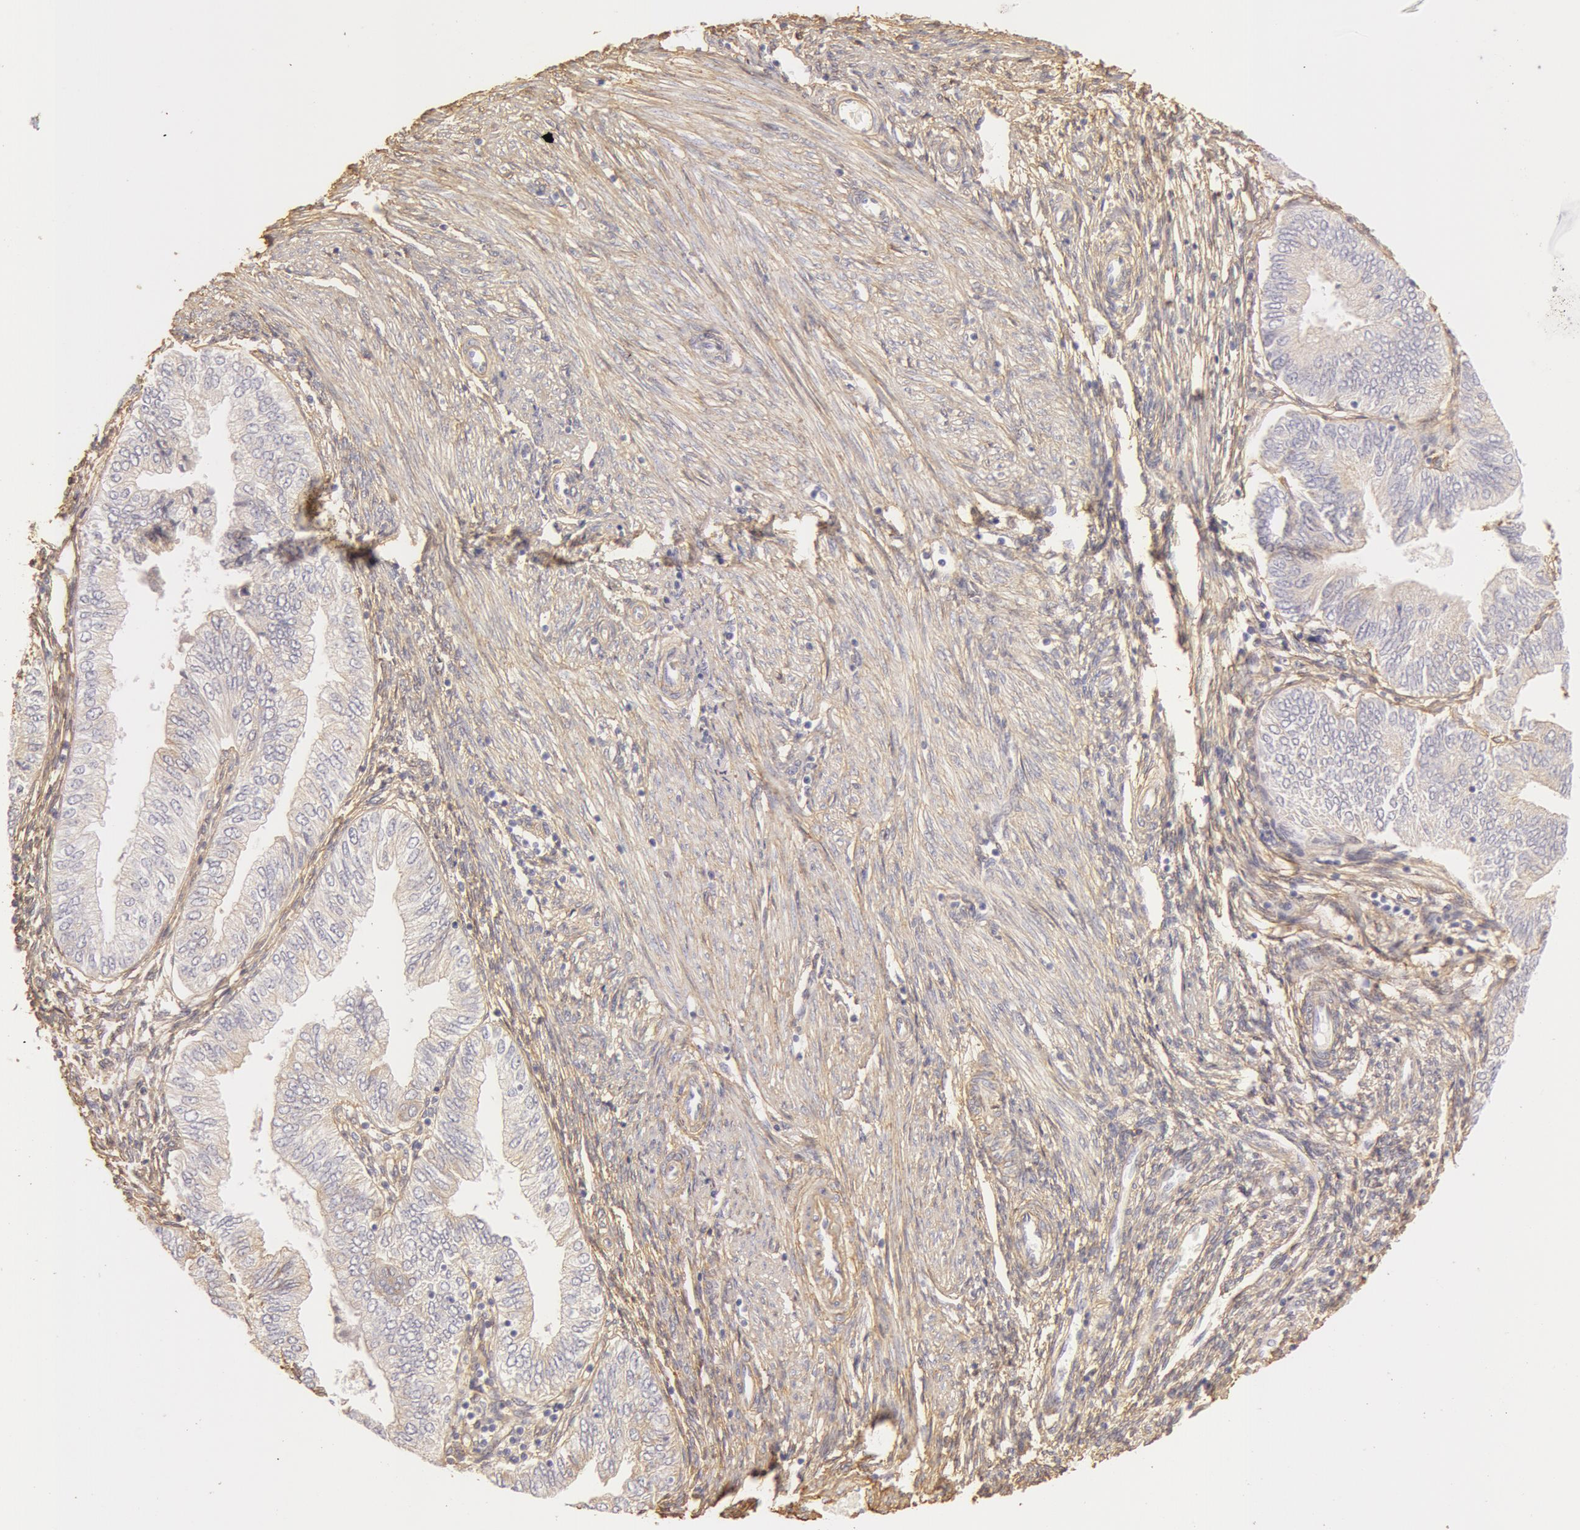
{"staining": {"intensity": "weak", "quantity": ">75%", "location": "cytoplasmic/membranous"}, "tissue": "endometrial cancer", "cell_type": "Tumor cells", "image_type": "cancer", "snomed": [{"axis": "morphology", "description": "Adenocarcinoma, NOS"}, {"axis": "topography", "description": "Endometrium"}], "caption": "Tumor cells show low levels of weak cytoplasmic/membranous staining in approximately >75% of cells in human endometrial cancer (adenocarcinoma). (IHC, brightfield microscopy, high magnification).", "gene": "COL4A1", "patient": {"sex": "female", "age": 51}}